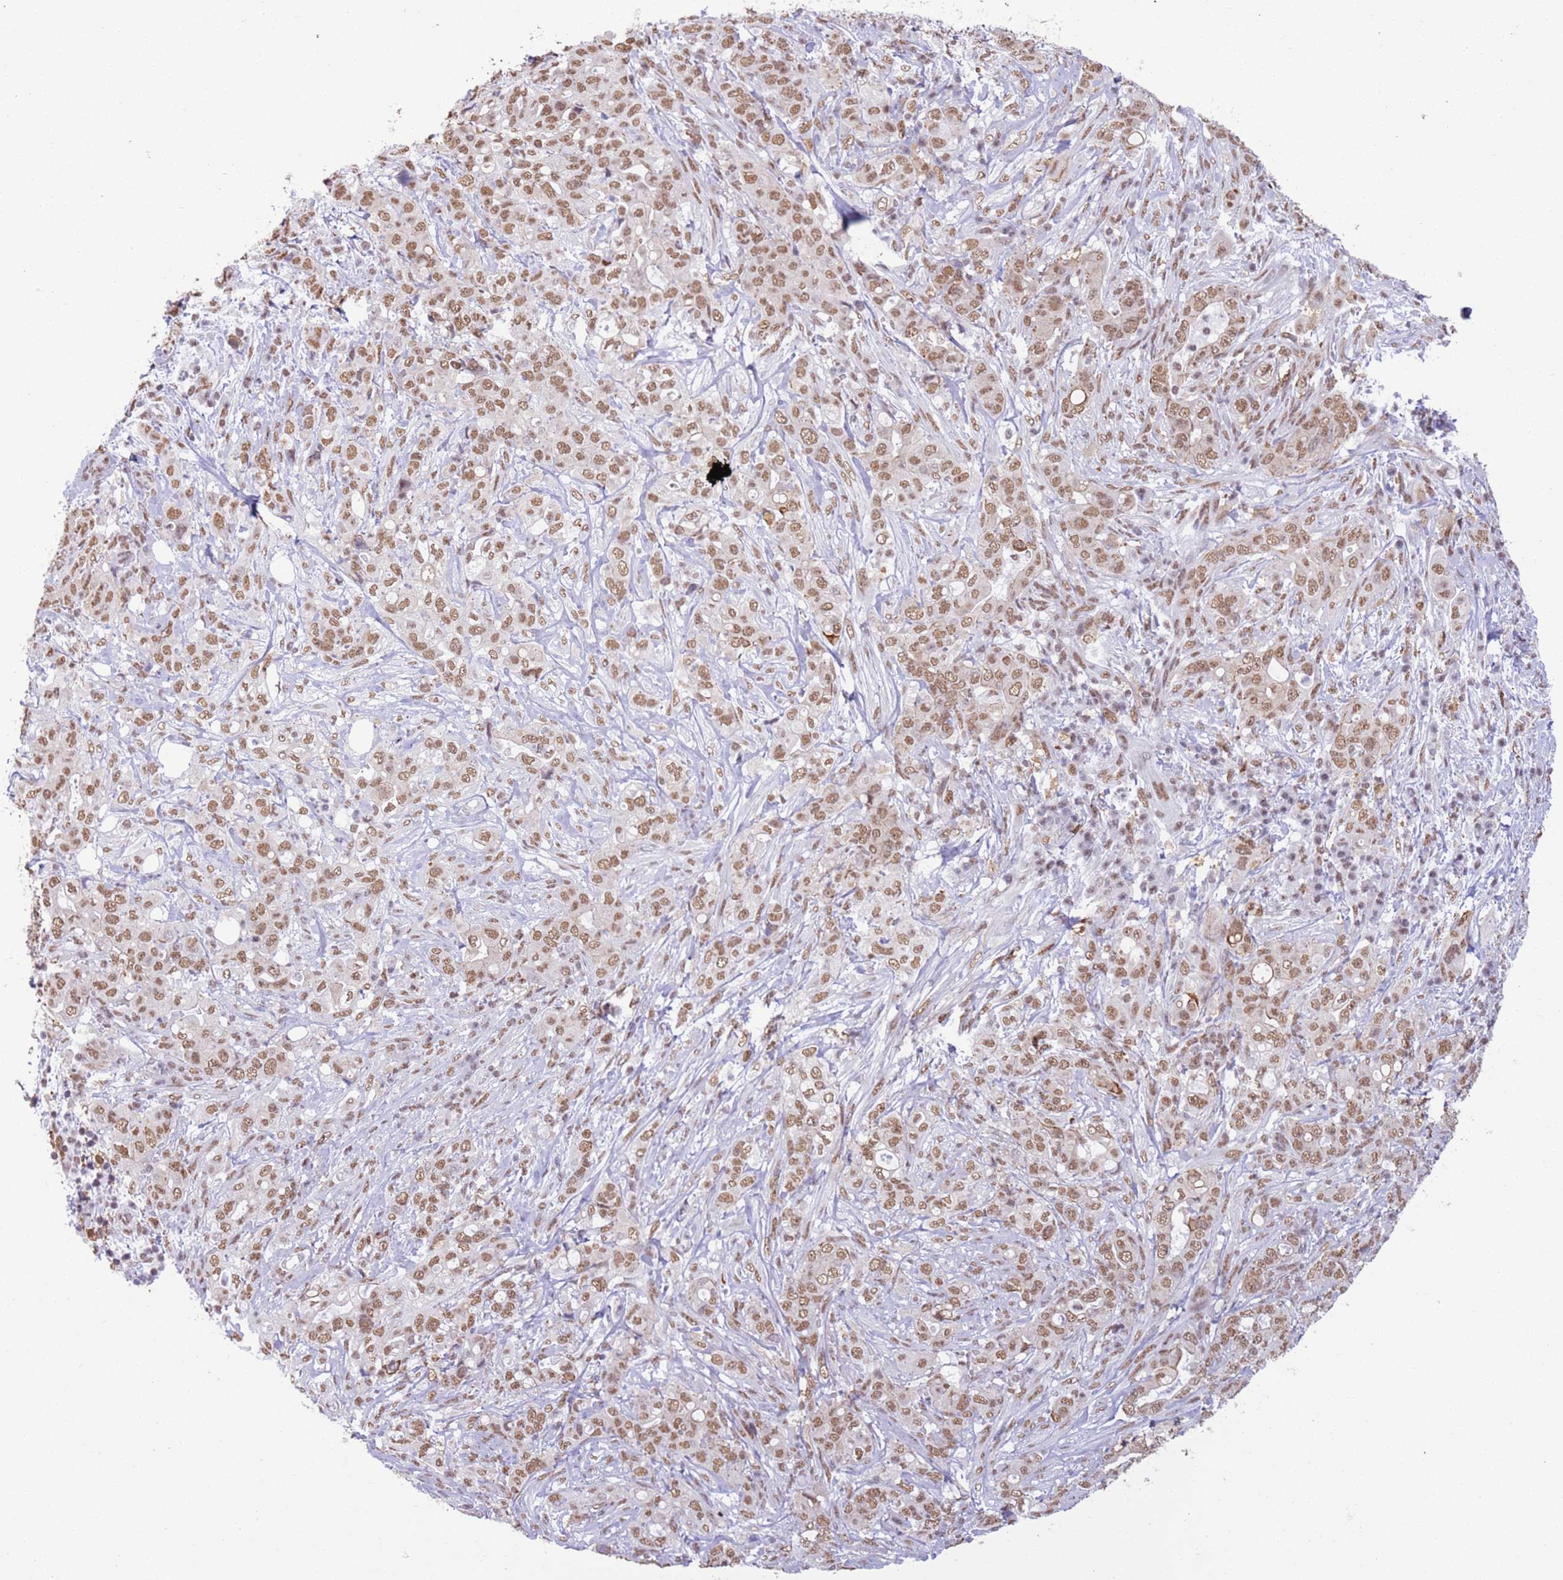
{"staining": {"intensity": "moderate", "quantity": ">75%", "location": "nuclear"}, "tissue": "pancreatic cancer", "cell_type": "Tumor cells", "image_type": "cancer", "snomed": [{"axis": "morphology", "description": "Normal tissue, NOS"}, {"axis": "morphology", "description": "Adenocarcinoma, NOS"}, {"axis": "topography", "description": "Lymph node"}, {"axis": "topography", "description": "Pancreas"}], "caption": "A brown stain shows moderate nuclear expression of a protein in adenocarcinoma (pancreatic) tumor cells. The staining was performed using DAB (3,3'-diaminobenzidine) to visualize the protein expression in brown, while the nuclei were stained in blue with hematoxylin (Magnification: 20x).", "gene": "TRIM32", "patient": {"sex": "female", "age": 67}}